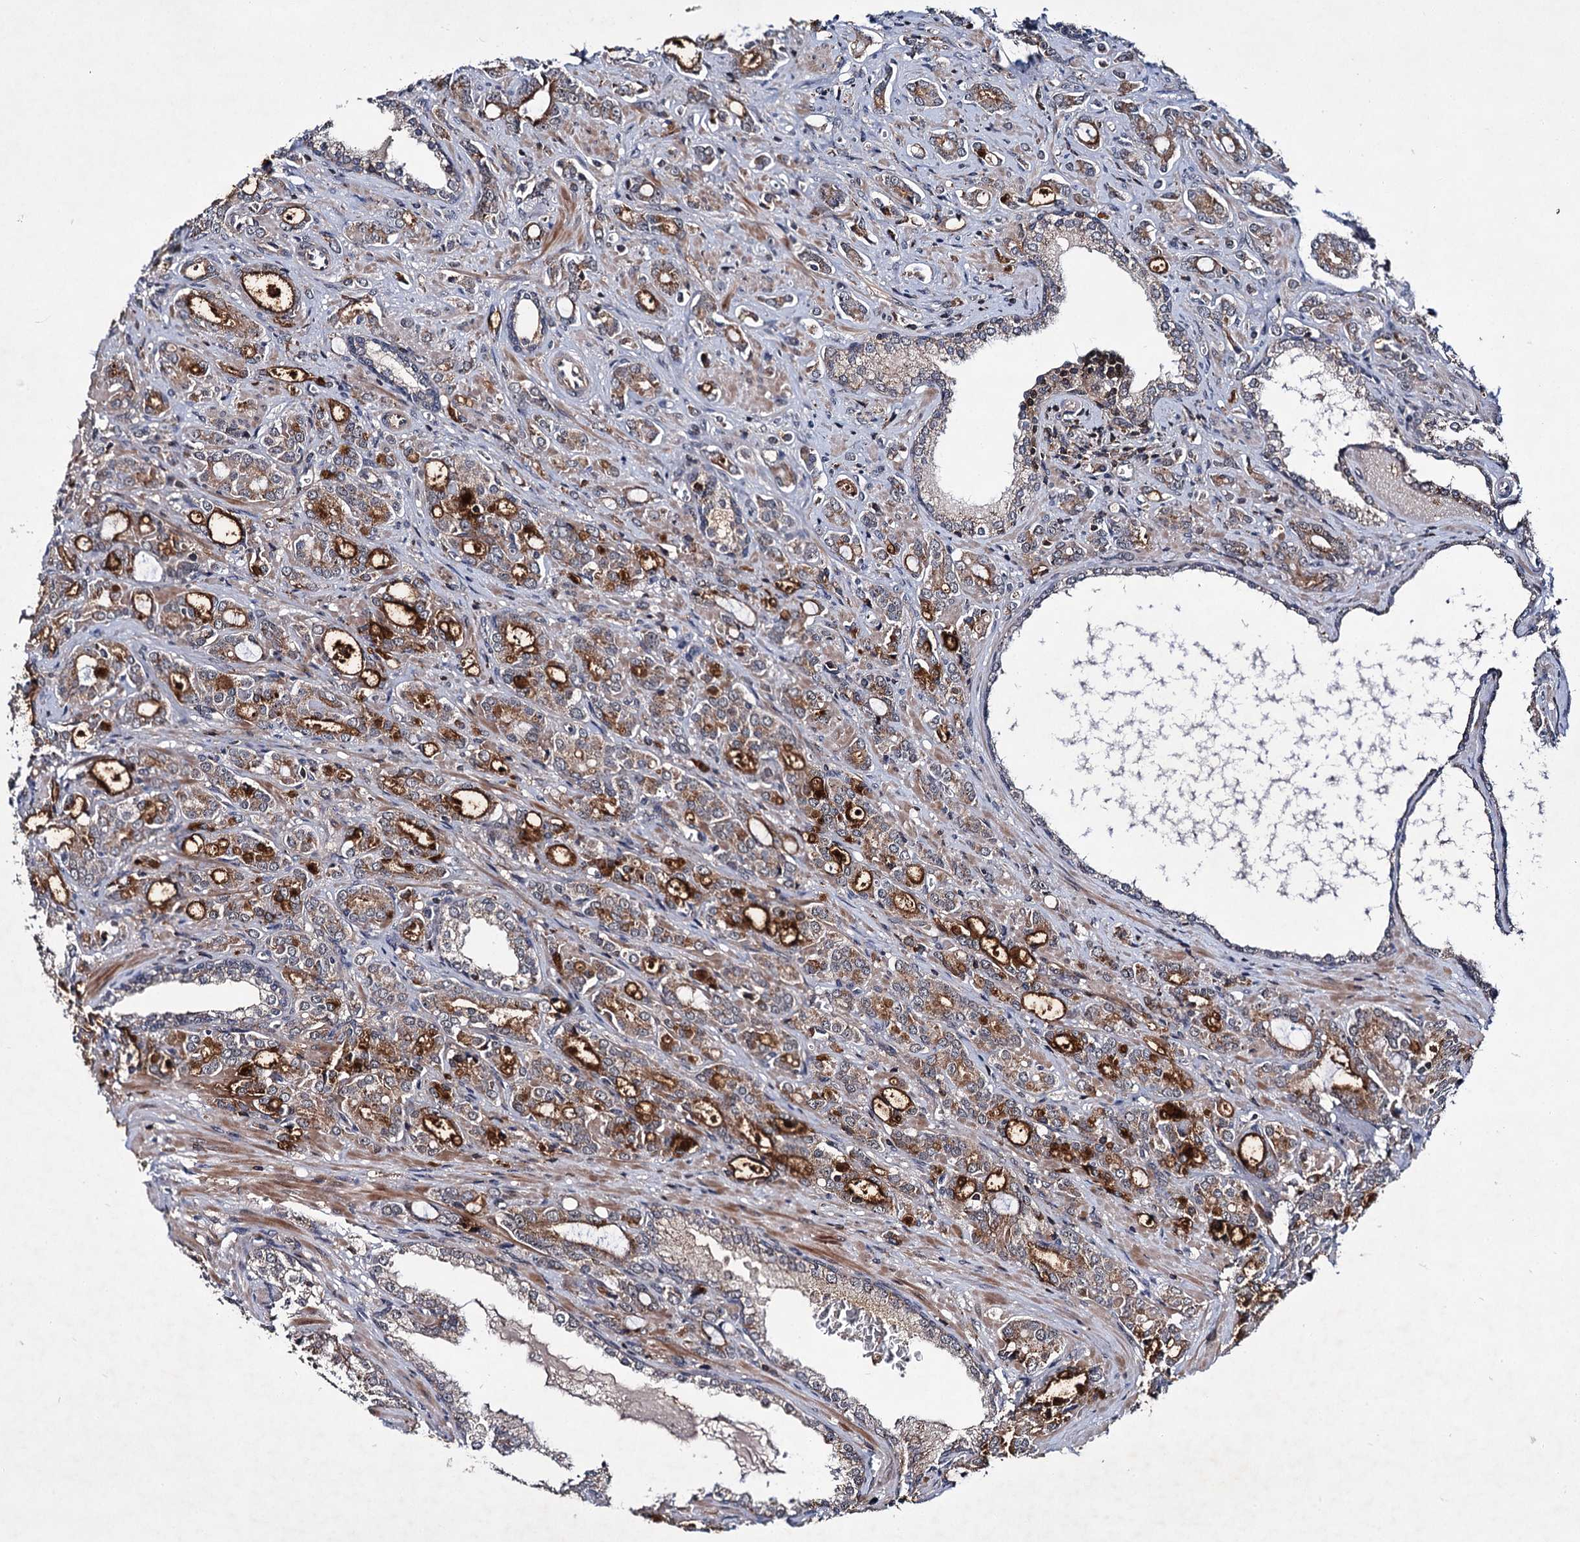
{"staining": {"intensity": "strong", "quantity": "25%-75%", "location": "cytoplasmic/membranous"}, "tissue": "prostate cancer", "cell_type": "Tumor cells", "image_type": "cancer", "snomed": [{"axis": "morphology", "description": "Adenocarcinoma, High grade"}, {"axis": "topography", "description": "Prostate"}], "caption": "Immunohistochemical staining of human prostate cancer (high-grade adenocarcinoma) demonstrates high levels of strong cytoplasmic/membranous protein staining in approximately 25%-75% of tumor cells.", "gene": "ABLIM1", "patient": {"sex": "male", "age": 72}}